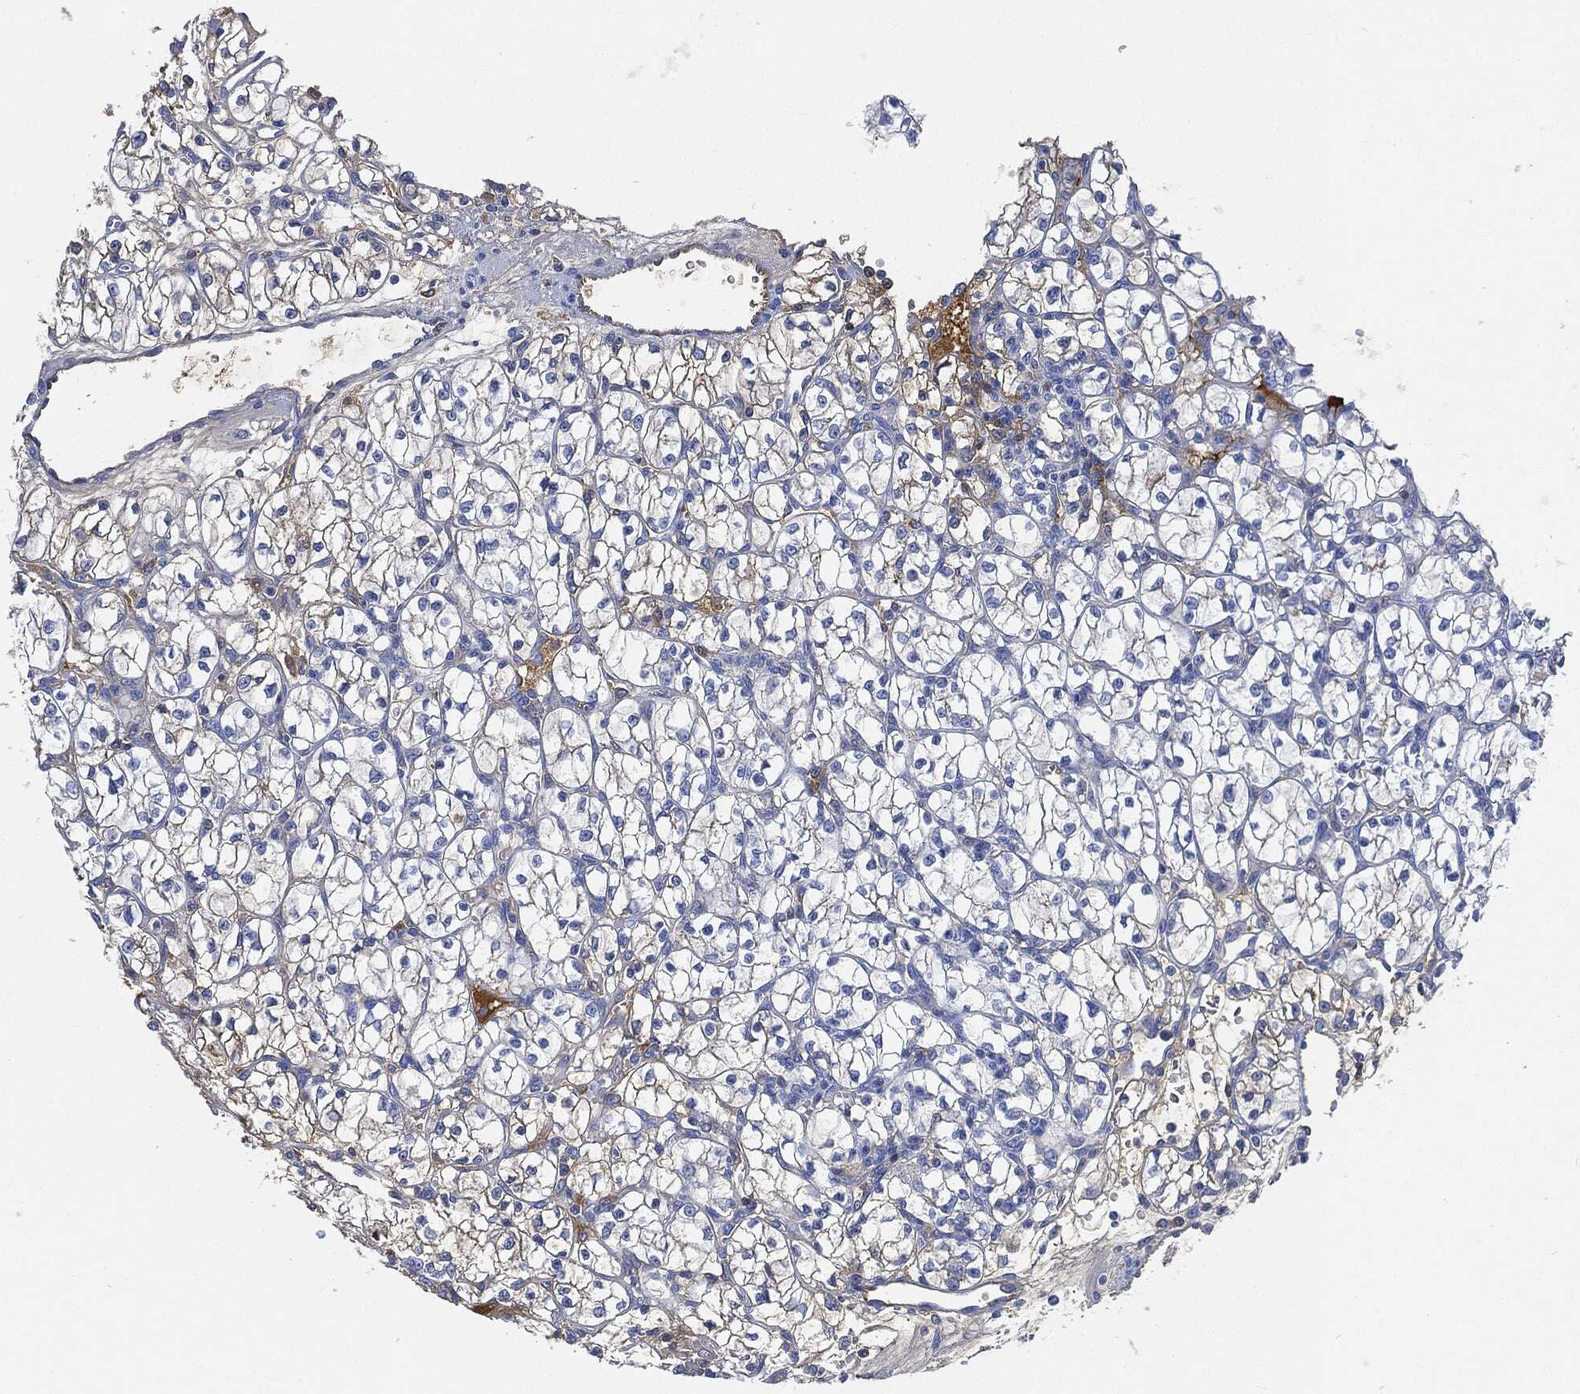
{"staining": {"intensity": "weak", "quantity": "<25%", "location": "cytoplasmic/membranous"}, "tissue": "renal cancer", "cell_type": "Tumor cells", "image_type": "cancer", "snomed": [{"axis": "morphology", "description": "Adenocarcinoma, NOS"}, {"axis": "topography", "description": "Kidney"}], "caption": "Renal cancer (adenocarcinoma) was stained to show a protein in brown. There is no significant positivity in tumor cells.", "gene": "IGLV6-57", "patient": {"sex": "female", "age": 64}}